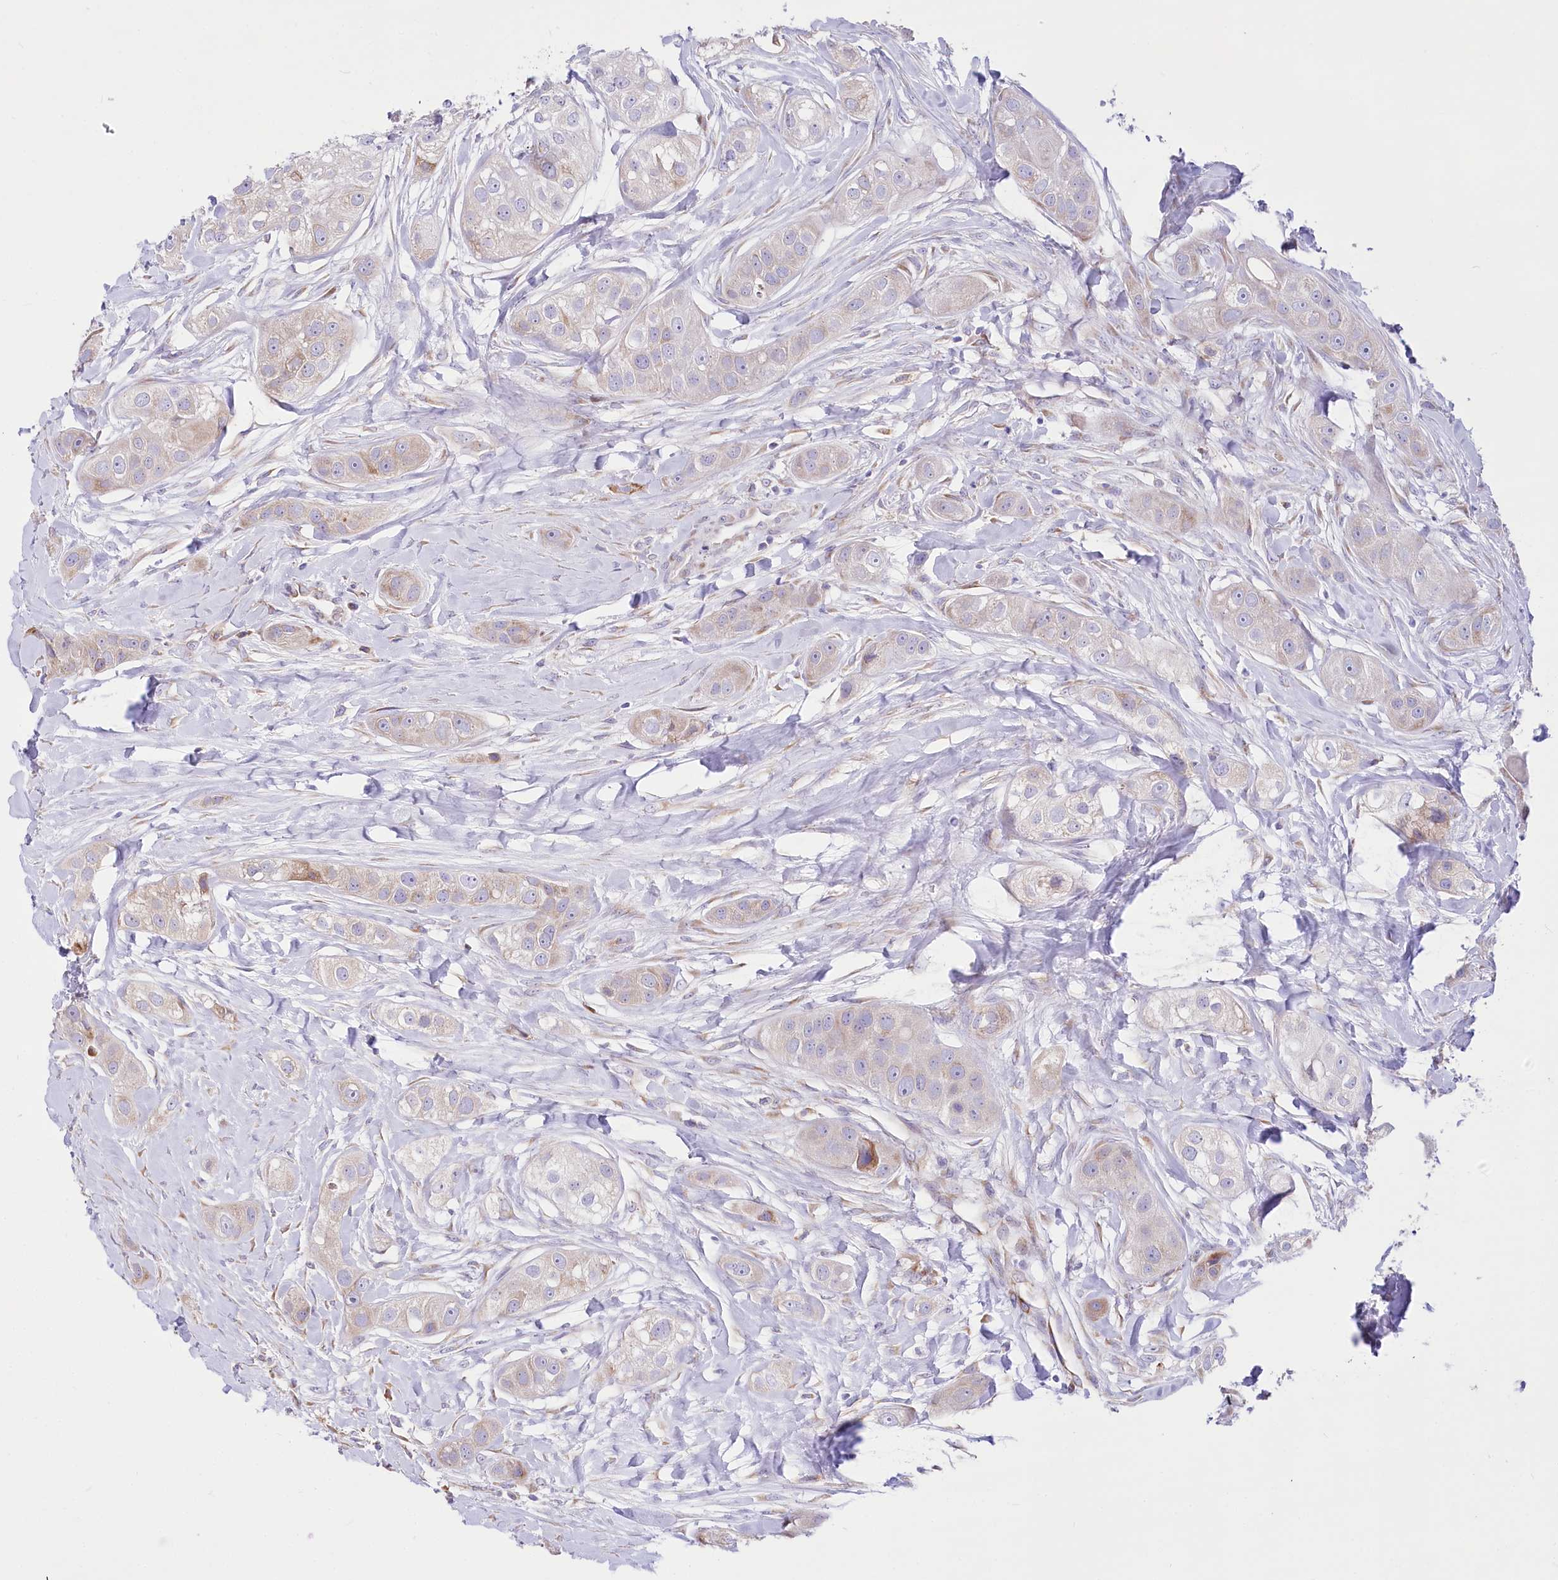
{"staining": {"intensity": "negative", "quantity": "none", "location": "none"}, "tissue": "head and neck cancer", "cell_type": "Tumor cells", "image_type": "cancer", "snomed": [{"axis": "morphology", "description": "Normal tissue, NOS"}, {"axis": "morphology", "description": "Squamous cell carcinoma, NOS"}, {"axis": "topography", "description": "Skeletal muscle"}, {"axis": "topography", "description": "Head-Neck"}], "caption": "Immunohistochemistry of head and neck cancer (squamous cell carcinoma) reveals no positivity in tumor cells.", "gene": "STT3B", "patient": {"sex": "male", "age": 51}}